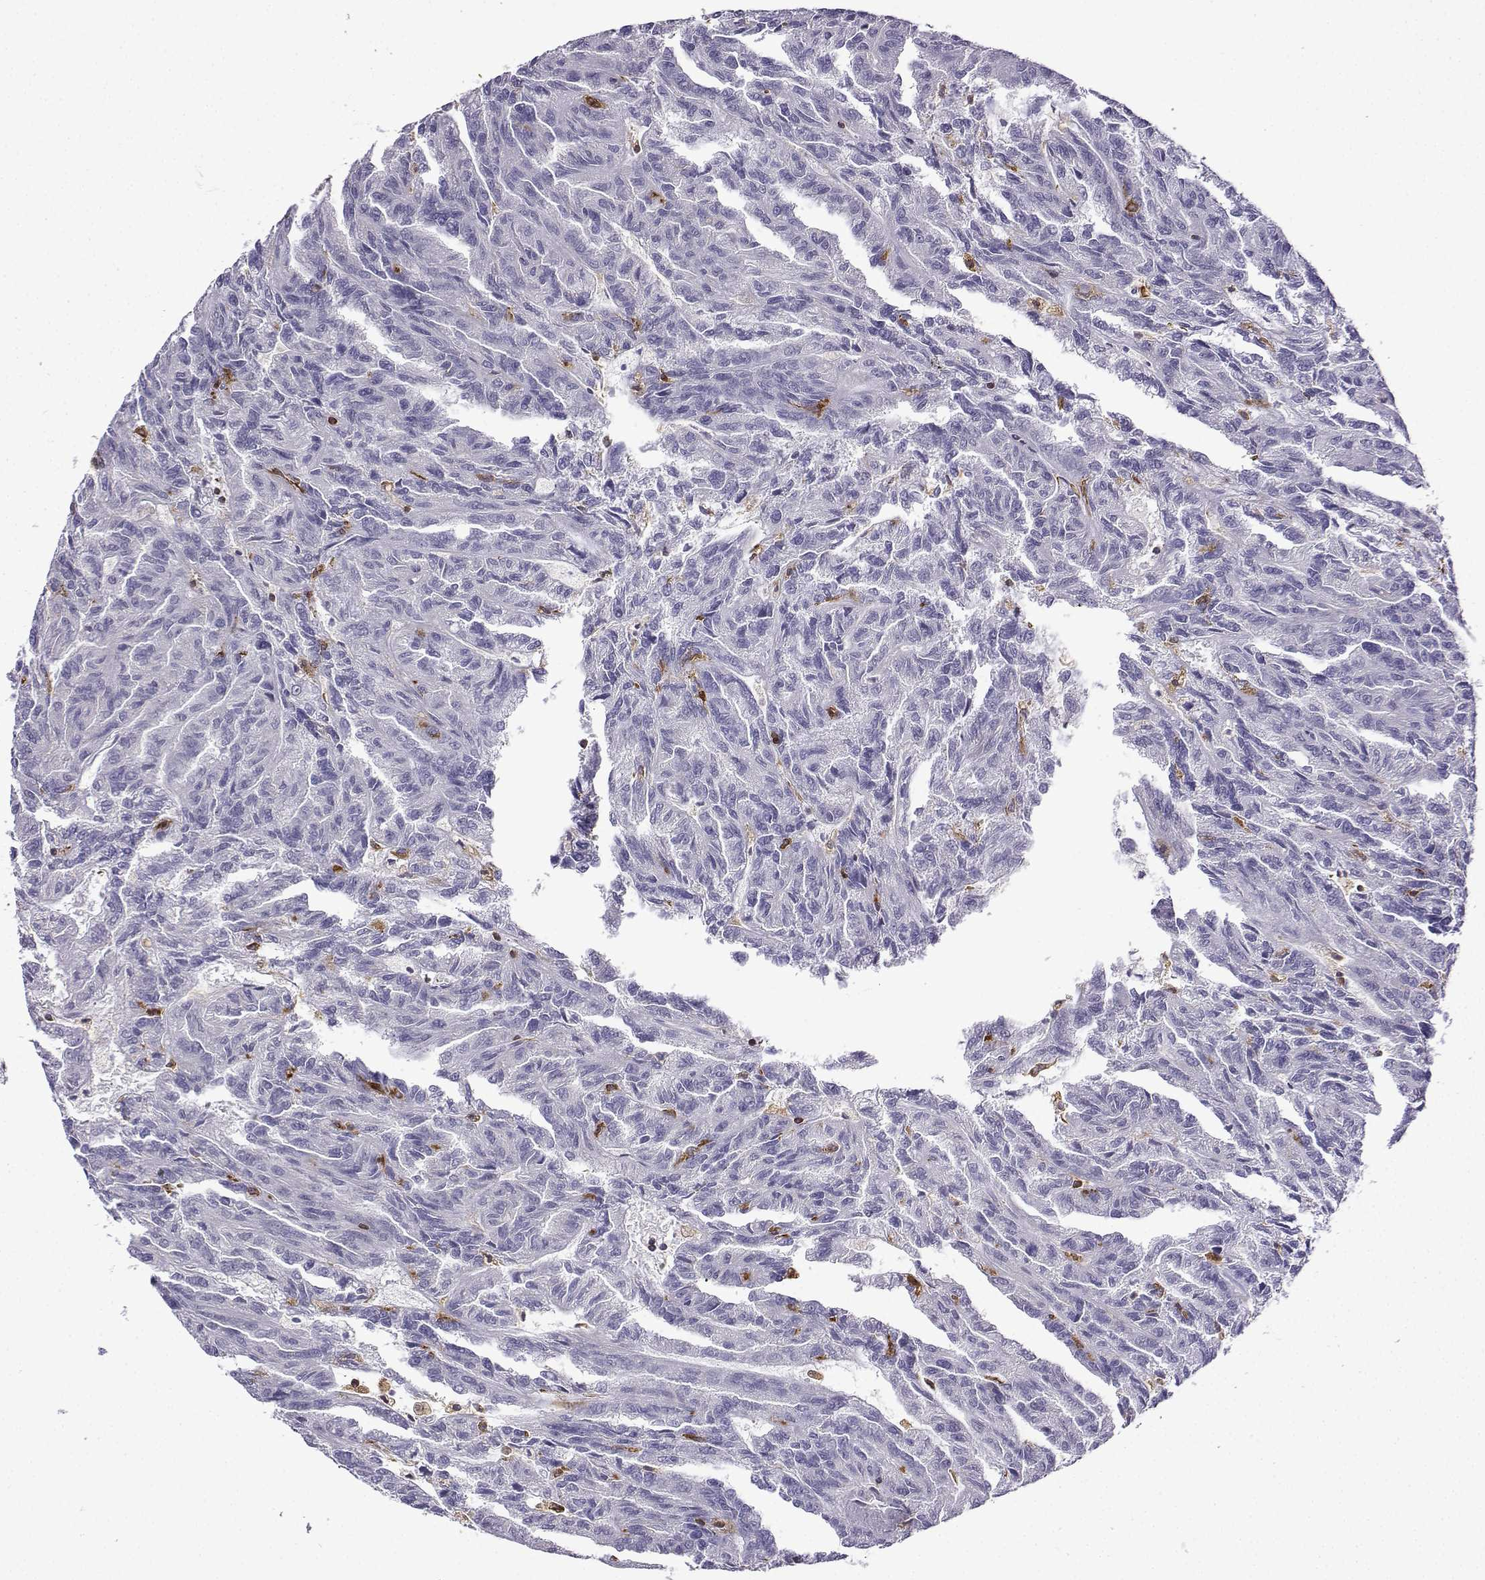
{"staining": {"intensity": "negative", "quantity": "none", "location": "none"}, "tissue": "renal cancer", "cell_type": "Tumor cells", "image_type": "cancer", "snomed": [{"axis": "morphology", "description": "Adenocarcinoma, NOS"}, {"axis": "topography", "description": "Kidney"}], "caption": "The immunohistochemistry (IHC) histopathology image has no significant staining in tumor cells of renal cancer tissue.", "gene": "DOCK10", "patient": {"sex": "male", "age": 79}}